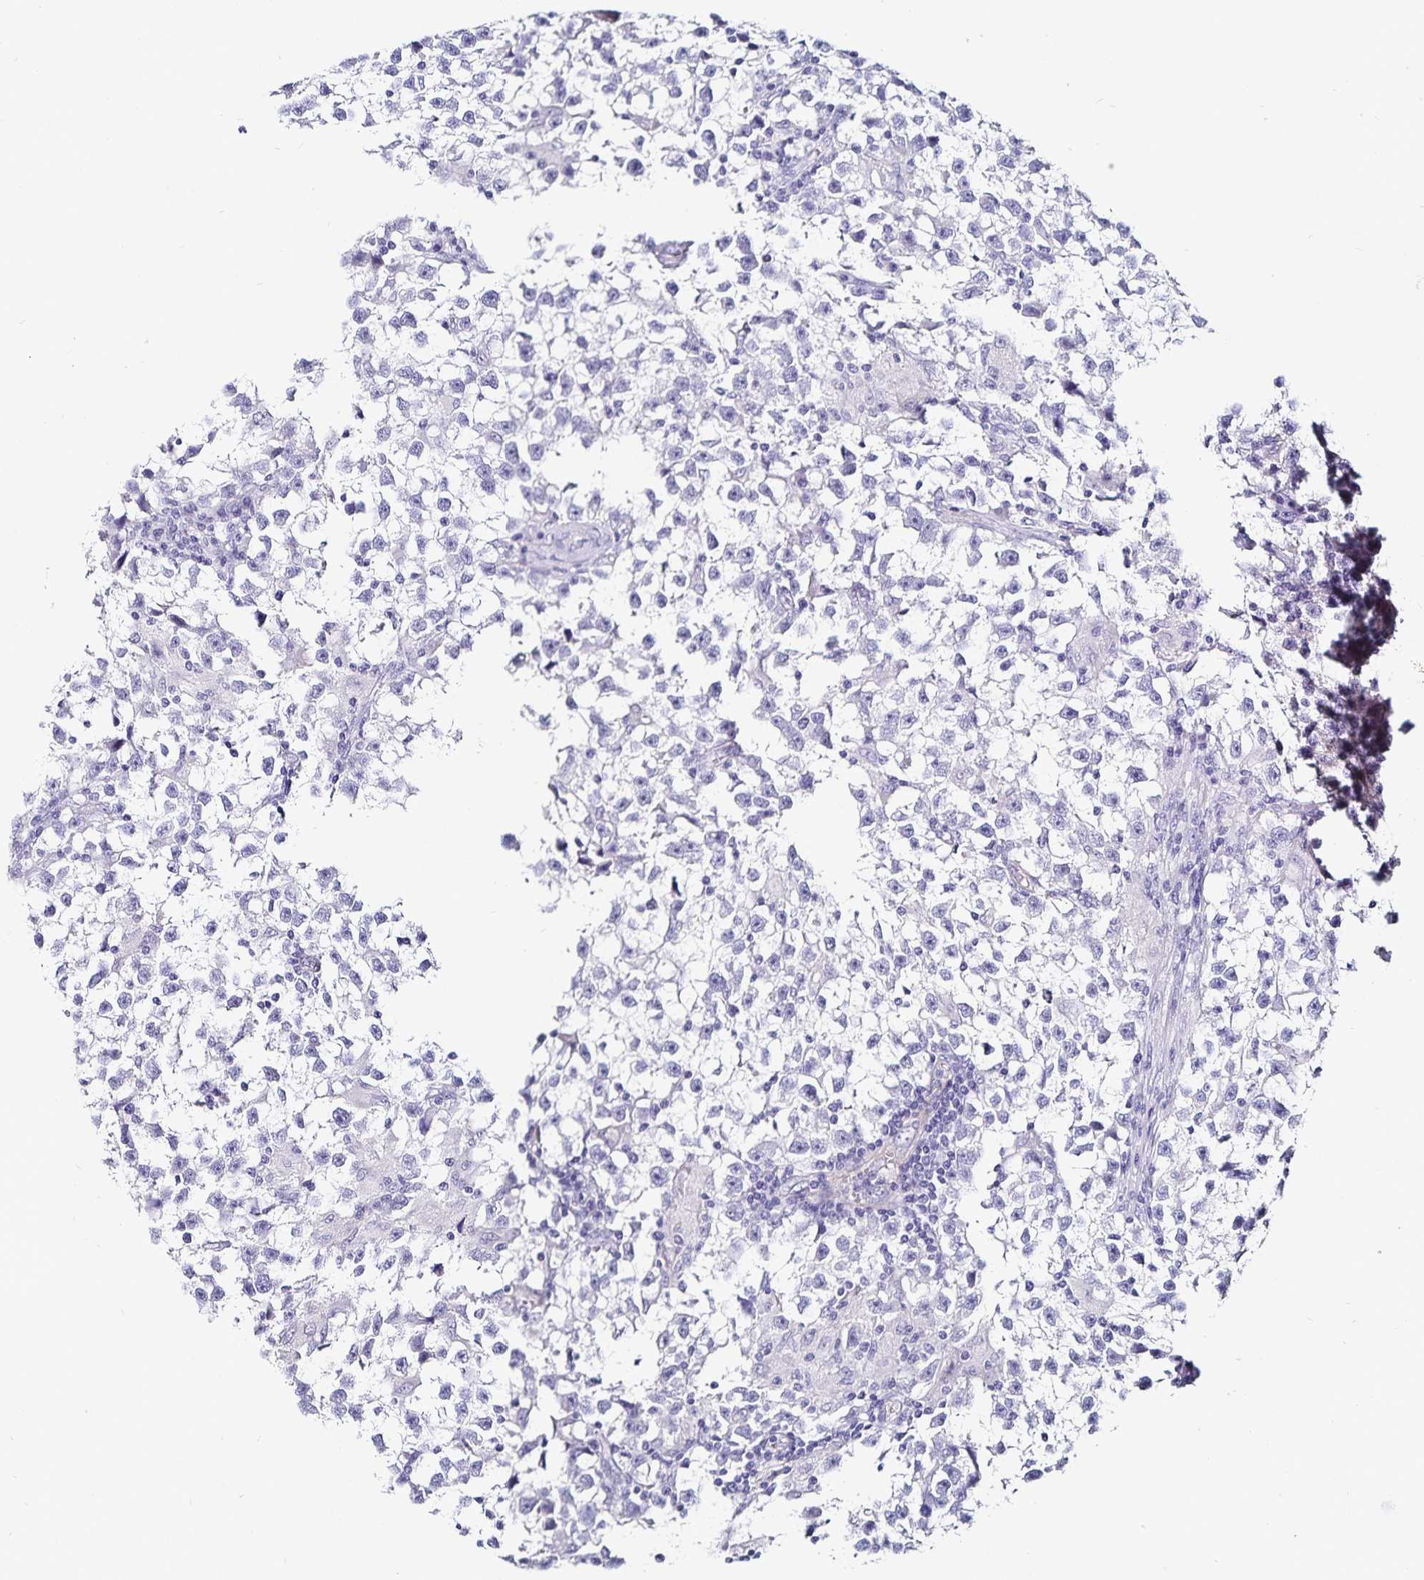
{"staining": {"intensity": "negative", "quantity": "none", "location": "none"}, "tissue": "testis cancer", "cell_type": "Tumor cells", "image_type": "cancer", "snomed": [{"axis": "morphology", "description": "Seminoma, NOS"}, {"axis": "topography", "description": "Testis"}], "caption": "A photomicrograph of seminoma (testis) stained for a protein displays no brown staining in tumor cells. (DAB immunohistochemistry with hematoxylin counter stain).", "gene": "TSPAN7", "patient": {"sex": "male", "age": 31}}